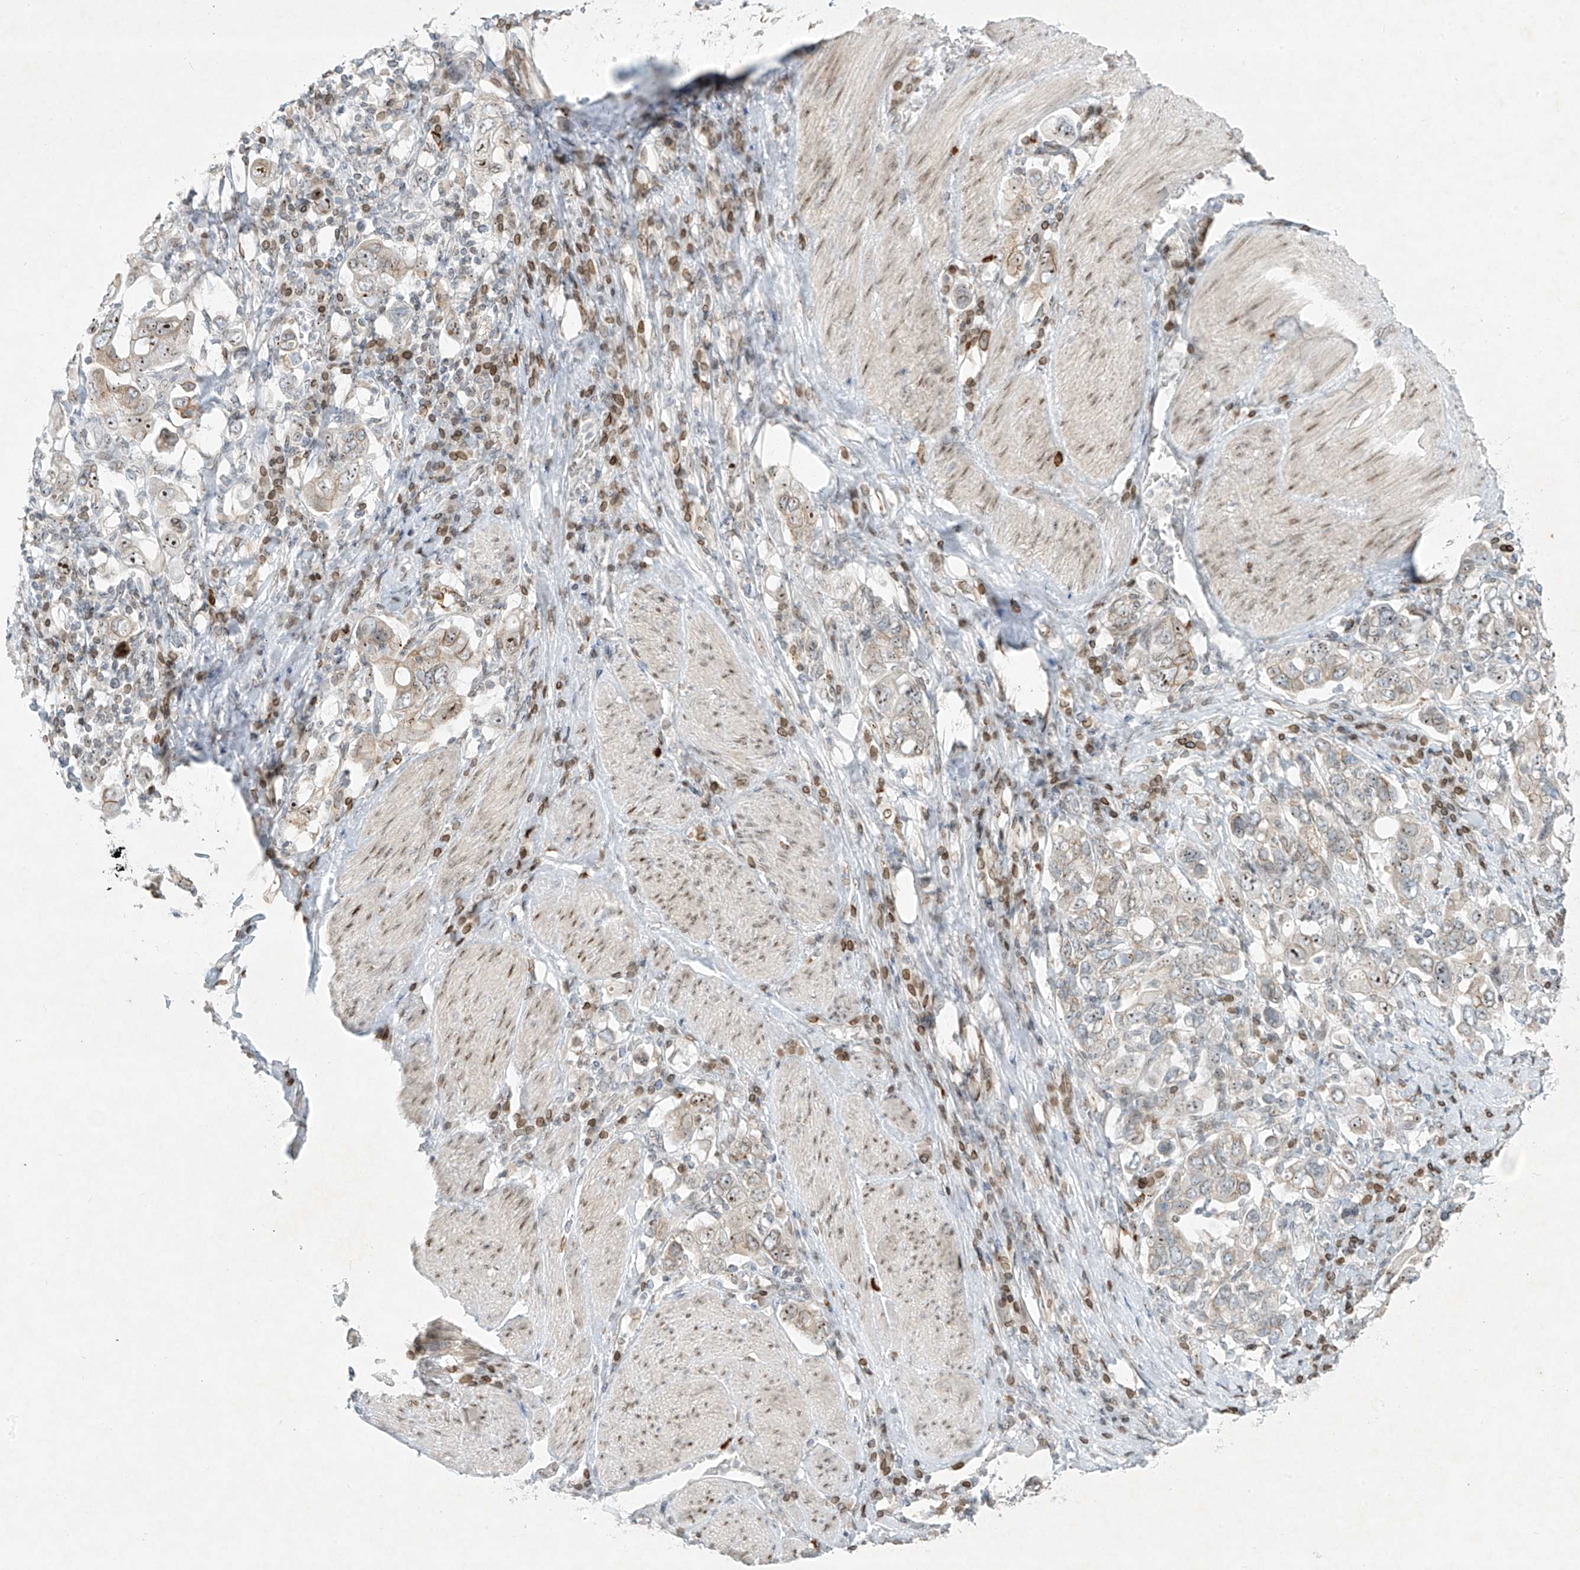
{"staining": {"intensity": "moderate", "quantity": "25%-75%", "location": "cytoplasmic/membranous,nuclear"}, "tissue": "stomach cancer", "cell_type": "Tumor cells", "image_type": "cancer", "snomed": [{"axis": "morphology", "description": "Adenocarcinoma, NOS"}, {"axis": "topography", "description": "Stomach, upper"}], "caption": "IHC image of neoplastic tissue: stomach cancer stained using immunohistochemistry displays medium levels of moderate protein expression localized specifically in the cytoplasmic/membranous and nuclear of tumor cells, appearing as a cytoplasmic/membranous and nuclear brown color.", "gene": "SAMD15", "patient": {"sex": "male", "age": 62}}